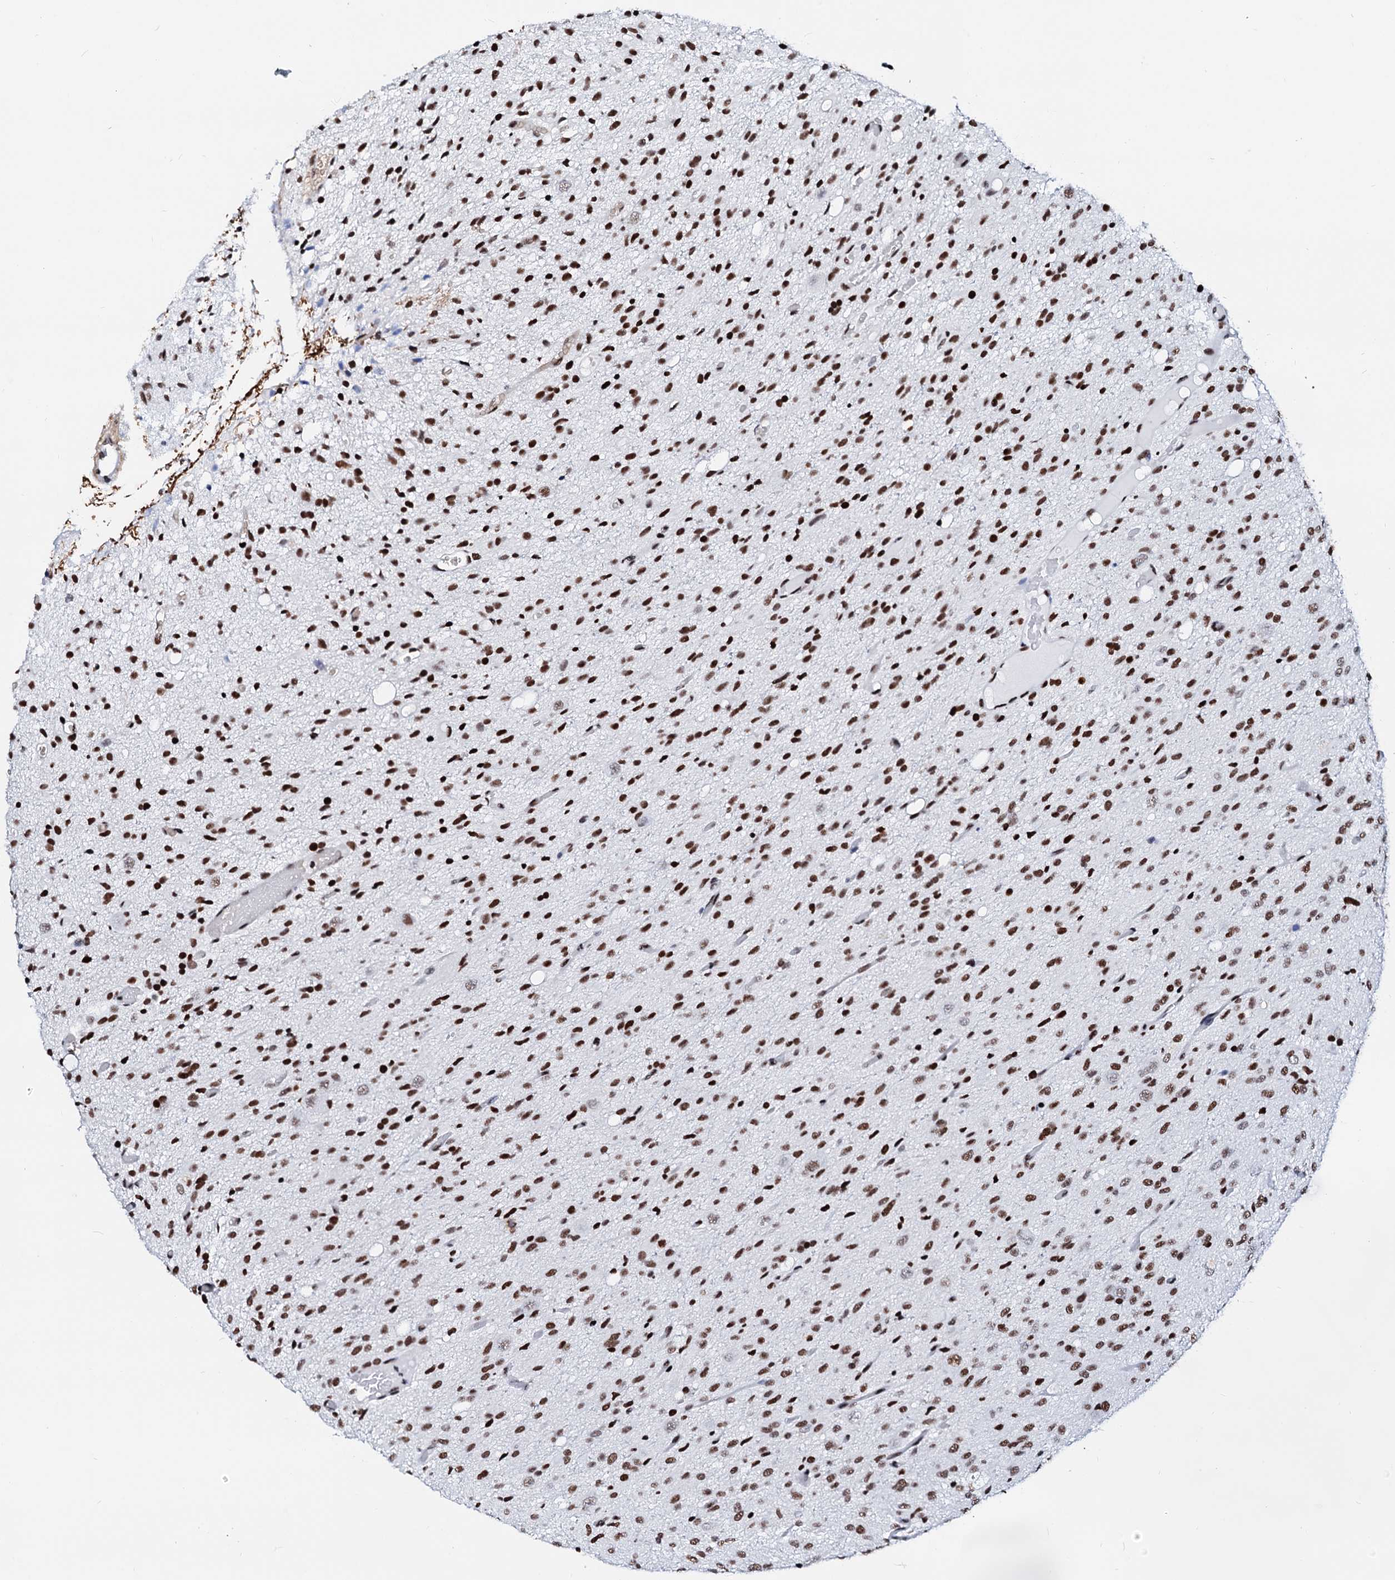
{"staining": {"intensity": "strong", "quantity": ">75%", "location": "nuclear"}, "tissue": "glioma", "cell_type": "Tumor cells", "image_type": "cancer", "snomed": [{"axis": "morphology", "description": "Glioma, malignant, High grade"}, {"axis": "topography", "description": "Brain"}], "caption": "Human glioma stained for a protein (brown) shows strong nuclear positive positivity in approximately >75% of tumor cells.", "gene": "RALY", "patient": {"sex": "female", "age": 59}}